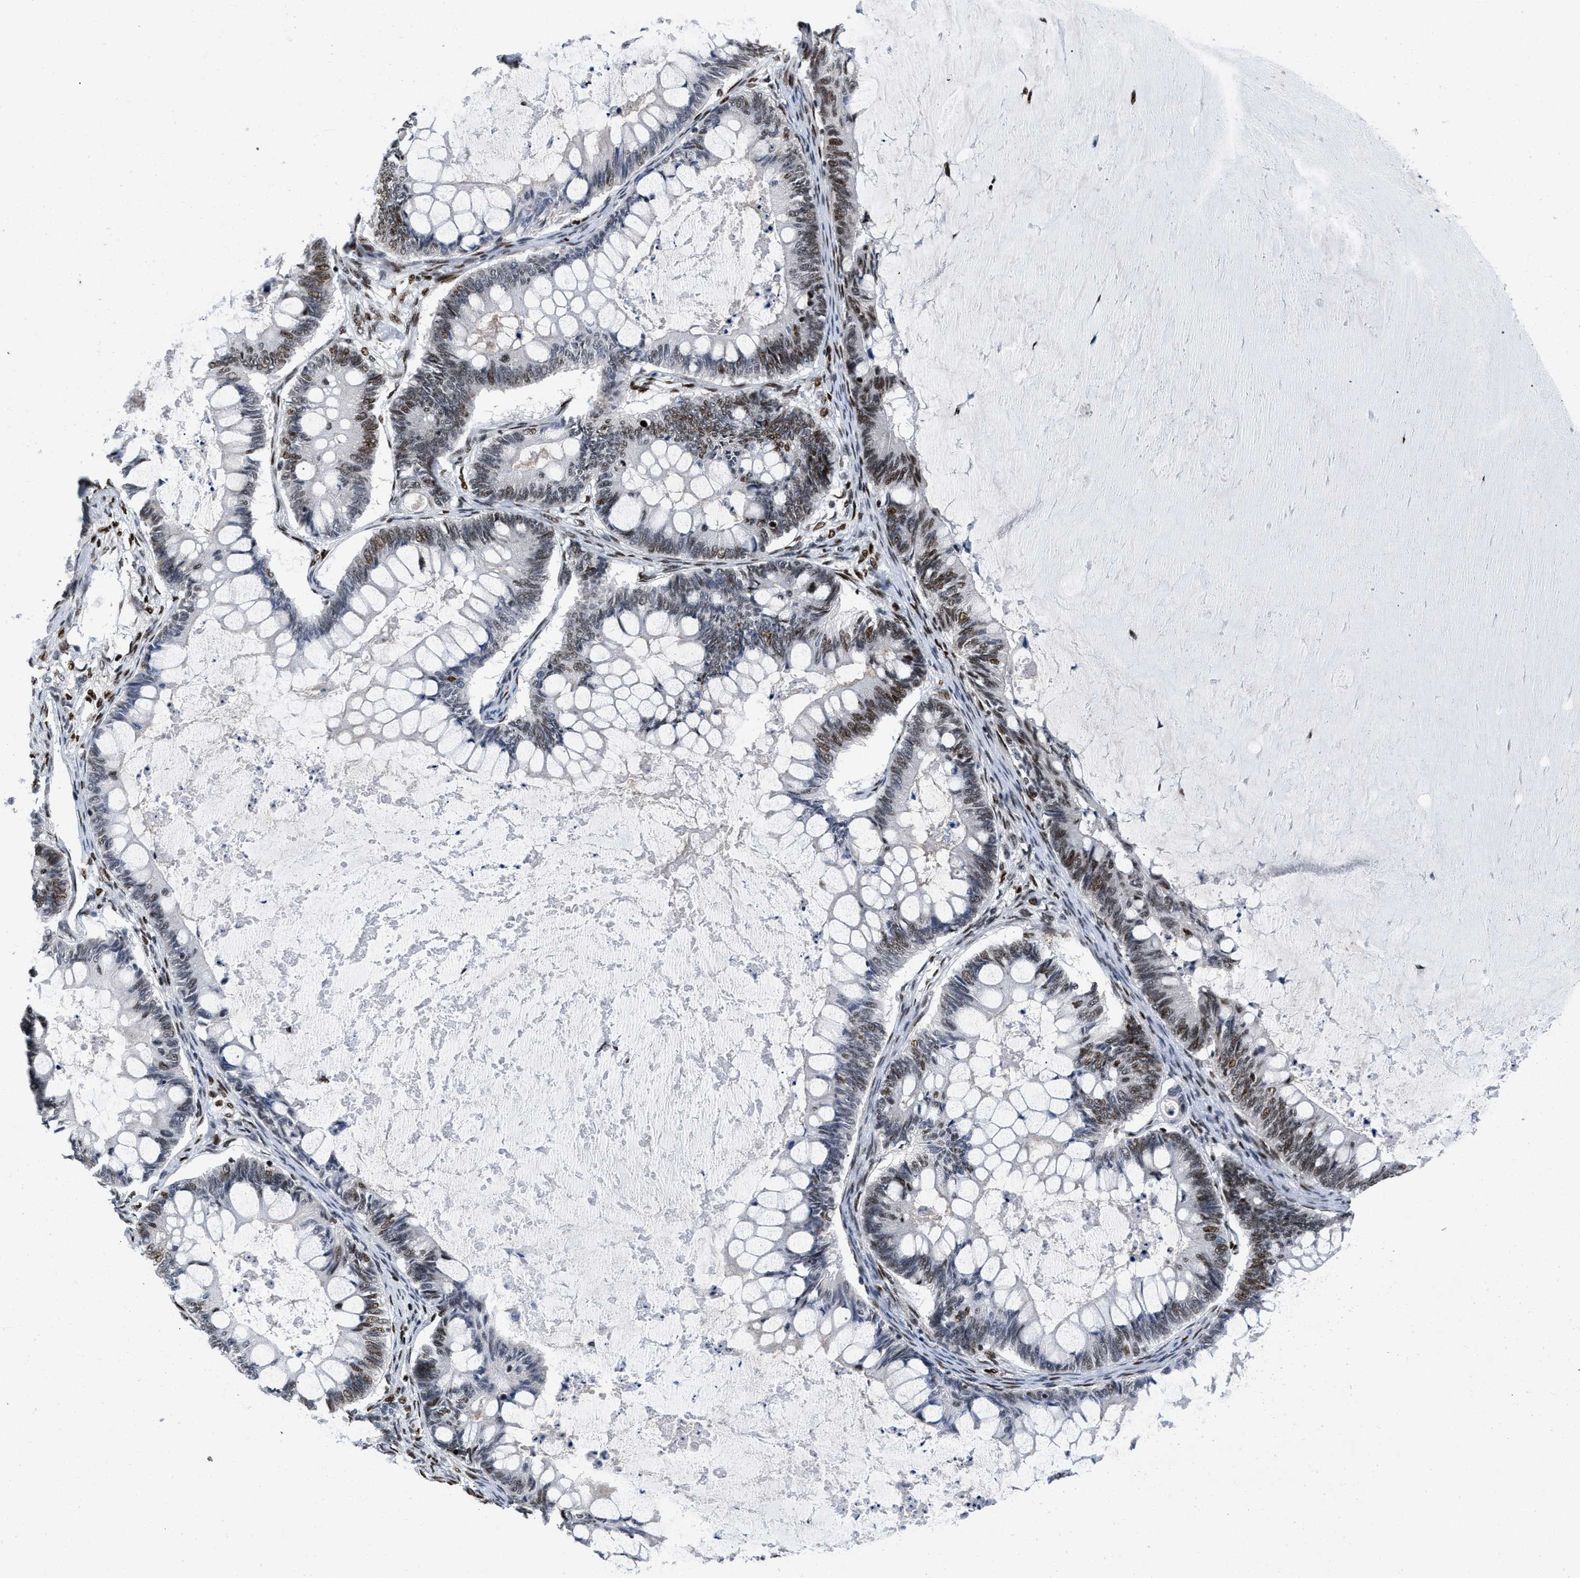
{"staining": {"intensity": "strong", "quantity": "25%-75%", "location": "nuclear"}, "tissue": "ovarian cancer", "cell_type": "Tumor cells", "image_type": "cancer", "snomed": [{"axis": "morphology", "description": "Cystadenocarcinoma, mucinous, NOS"}, {"axis": "topography", "description": "Ovary"}], "caption": "IHC of human ovarian cancer demonstrates high levels of strong nuclear expression in about 25%-75% of tumor cells.", "gene": "CREB1", "patient": {"sex": "female", "age": 61}}